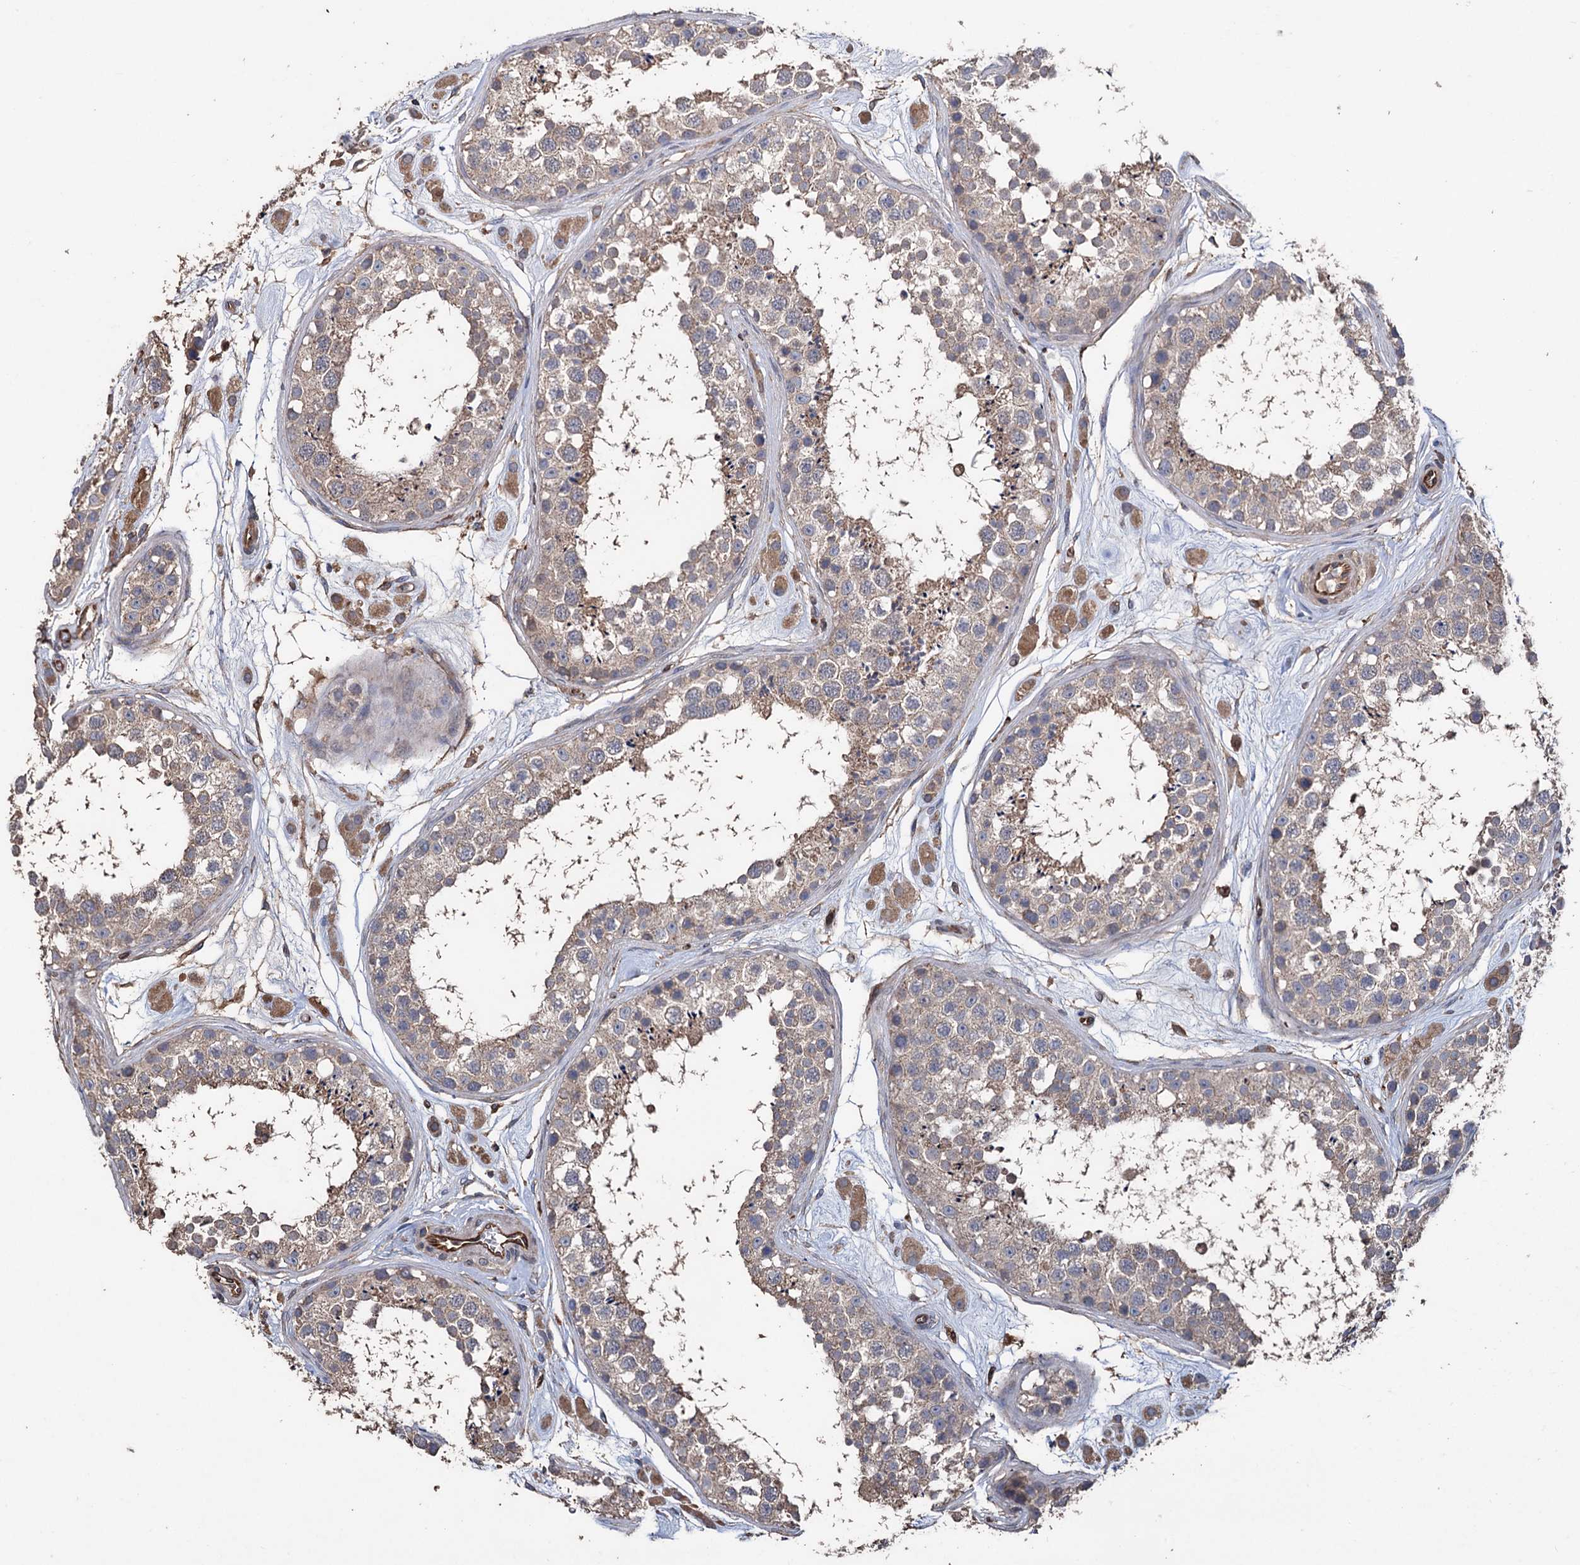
{"staining": {"intensity": "weak", "quantity": "25%-75%", "location": "cytoplasmic/membranous"}, "tissue": "testis", "cell_type": "Cells in seminiferous ducts", "image_type": "normal", "snomed": [{"axis": "morphology", "description": "Normal tissue, NOS"}, {"axis": "topography", "description": "Testis"}], "caption": "The micrograph exhibits immunohistochemical staining of unremarkable testis. There is weak cytoplasmic/membranous expression is appreciated in about 25%-75% of cells in seminiferous ducts. (brown staining indicates protein expression, while blue staining denotes nuclei).", "gene": "STING1", "patient": {"sex": "male", "age": 25}}